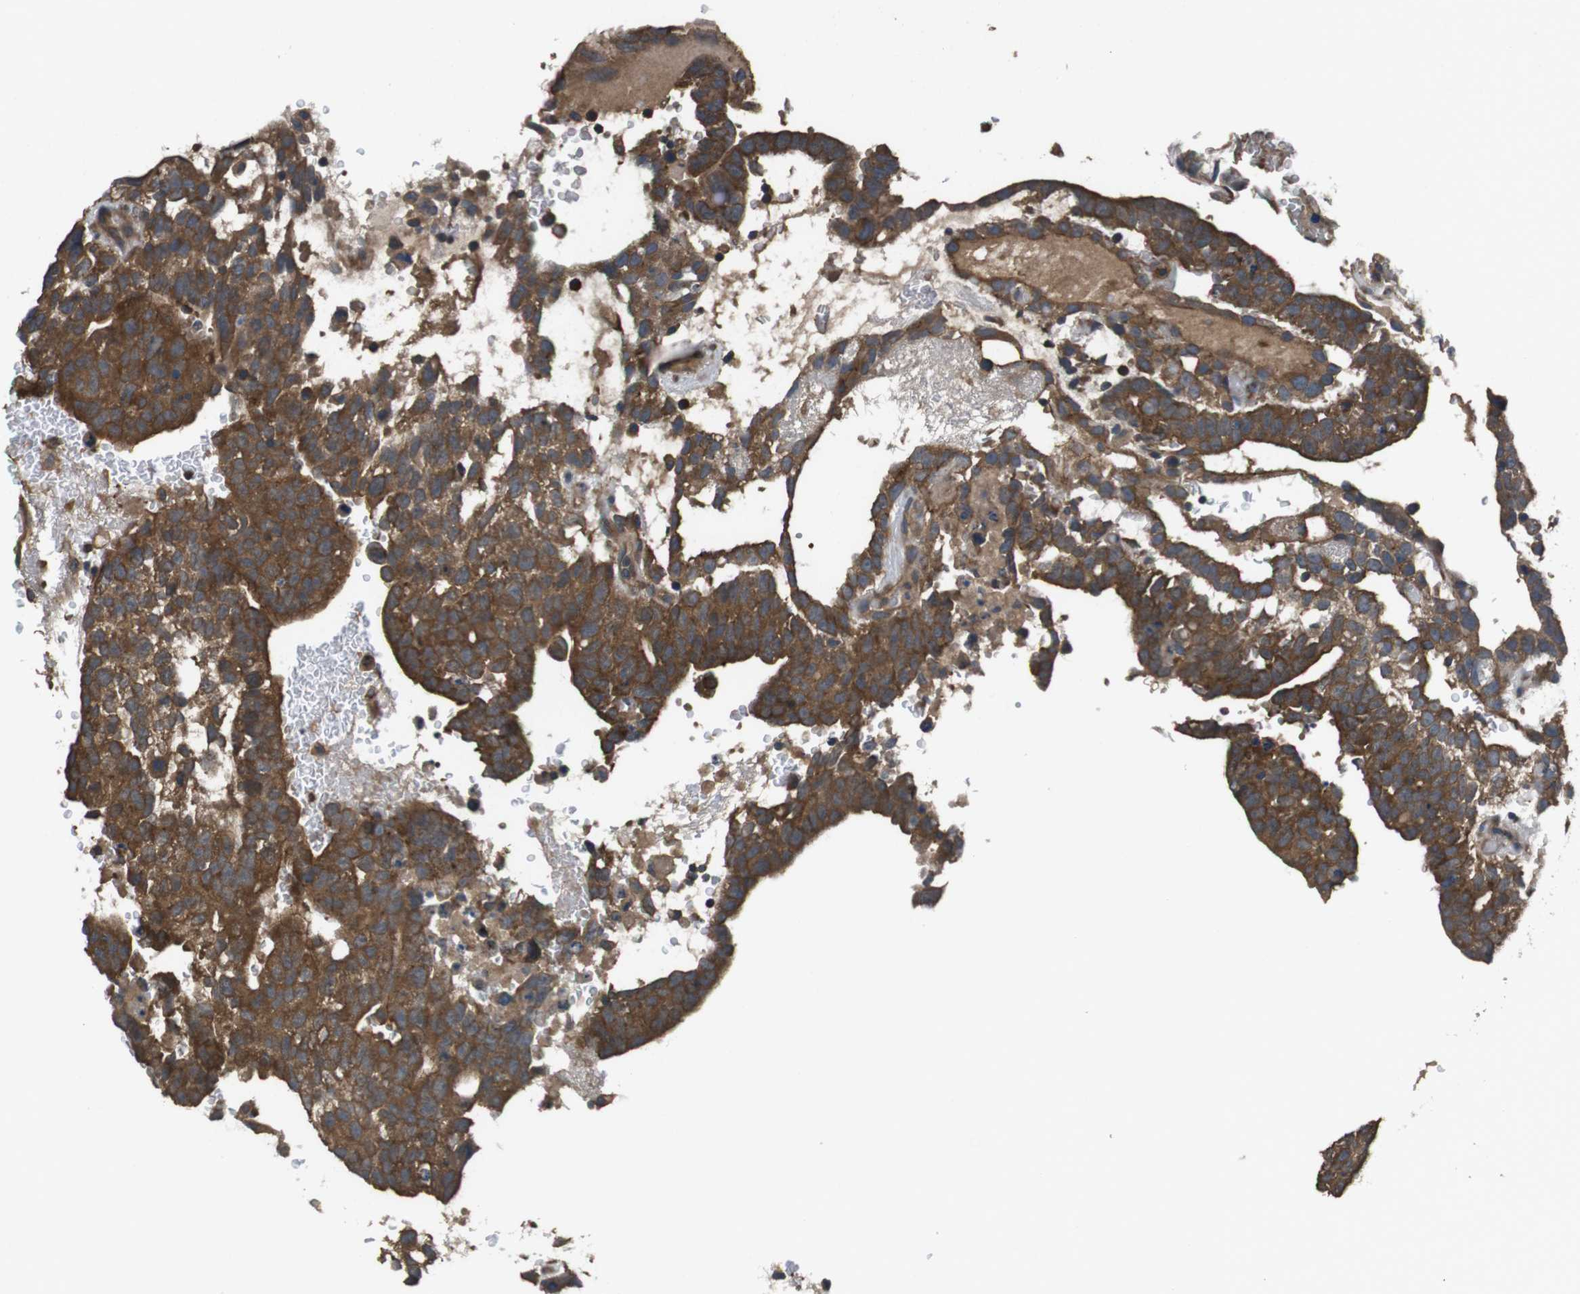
{"staining": {"intensity": "strong", "quantity": ">75%", "location": "cytoplasmic/membranous"}, "tissue": "testis cancer", "cell_type": "Tumor cells", "image_type": "cancer", "snomed": [{"axis": "morphology", "description": "Seminoma, NOS"}, {"axis": "morphology", "description": "Carcinoma, Embryonal, NOS"}, {"axis": "topography", "description": "Testis"}], "caption": "Human testis cancer stained with a brown dye exhibits strong cytoplasmic/membranous positive staining in about >75% of tumor cells.", "gene": "FUT2", "patient": {"sex": "male", "age": 52}}